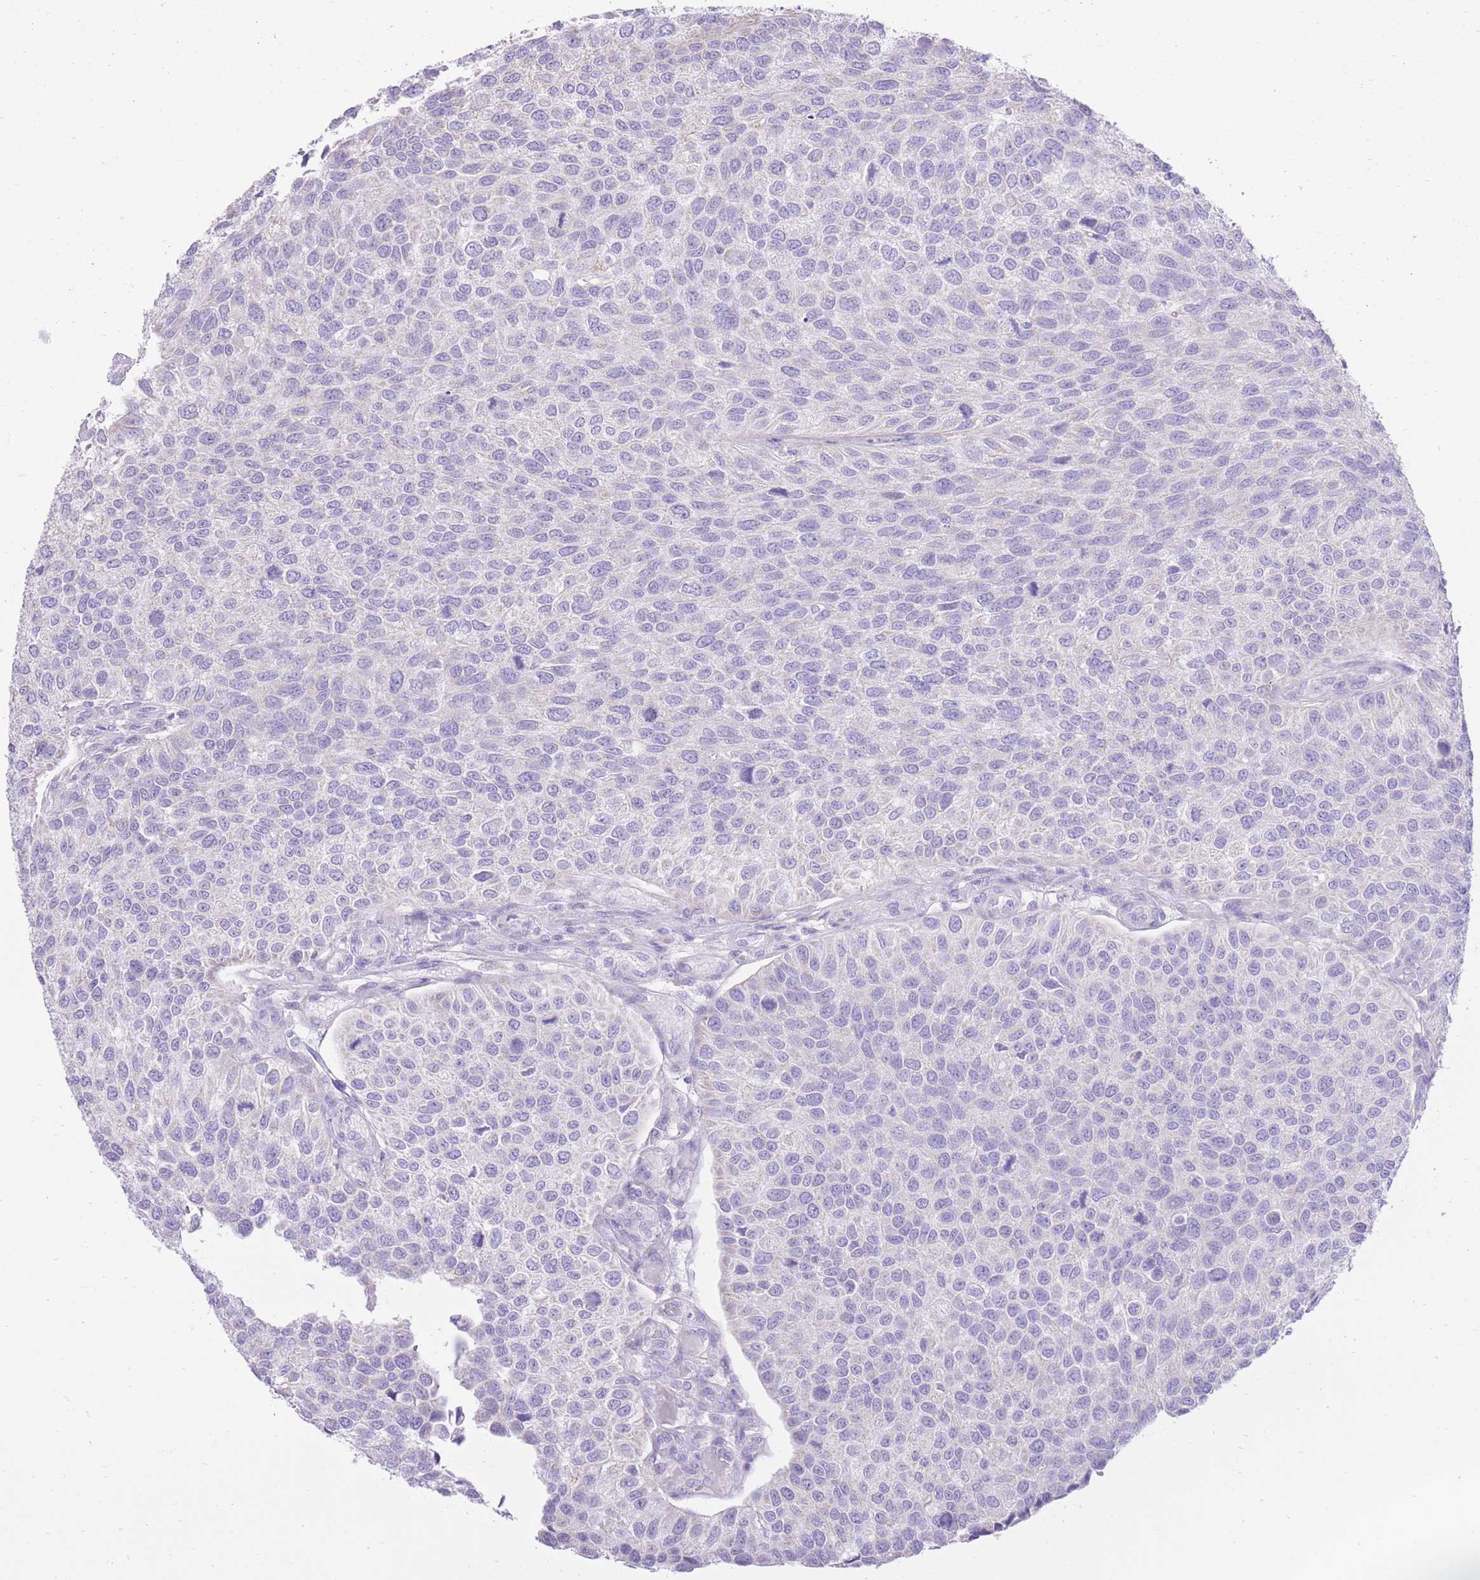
{"staining": {"intensity": "negative", "quantity": "none", "location": "none"}, "tissue": "urothelial cancer", "cell_type": "Tumor cells", "image_type": "cancer", "snomed": [{"axis": "morphology", "description": "Urothelial carcinoma, NOS"}, {"axis": "topography", "description": "Urinary bladder"}], "caption": "An image of urothelial cancer stained for a protein exhibits no brown staining in tumor cells. (DAB immunohistochemistry with hematoxylin counter stain).", "gene": "SLC4A4", "patient": {"sex": "male", "age": 55}}